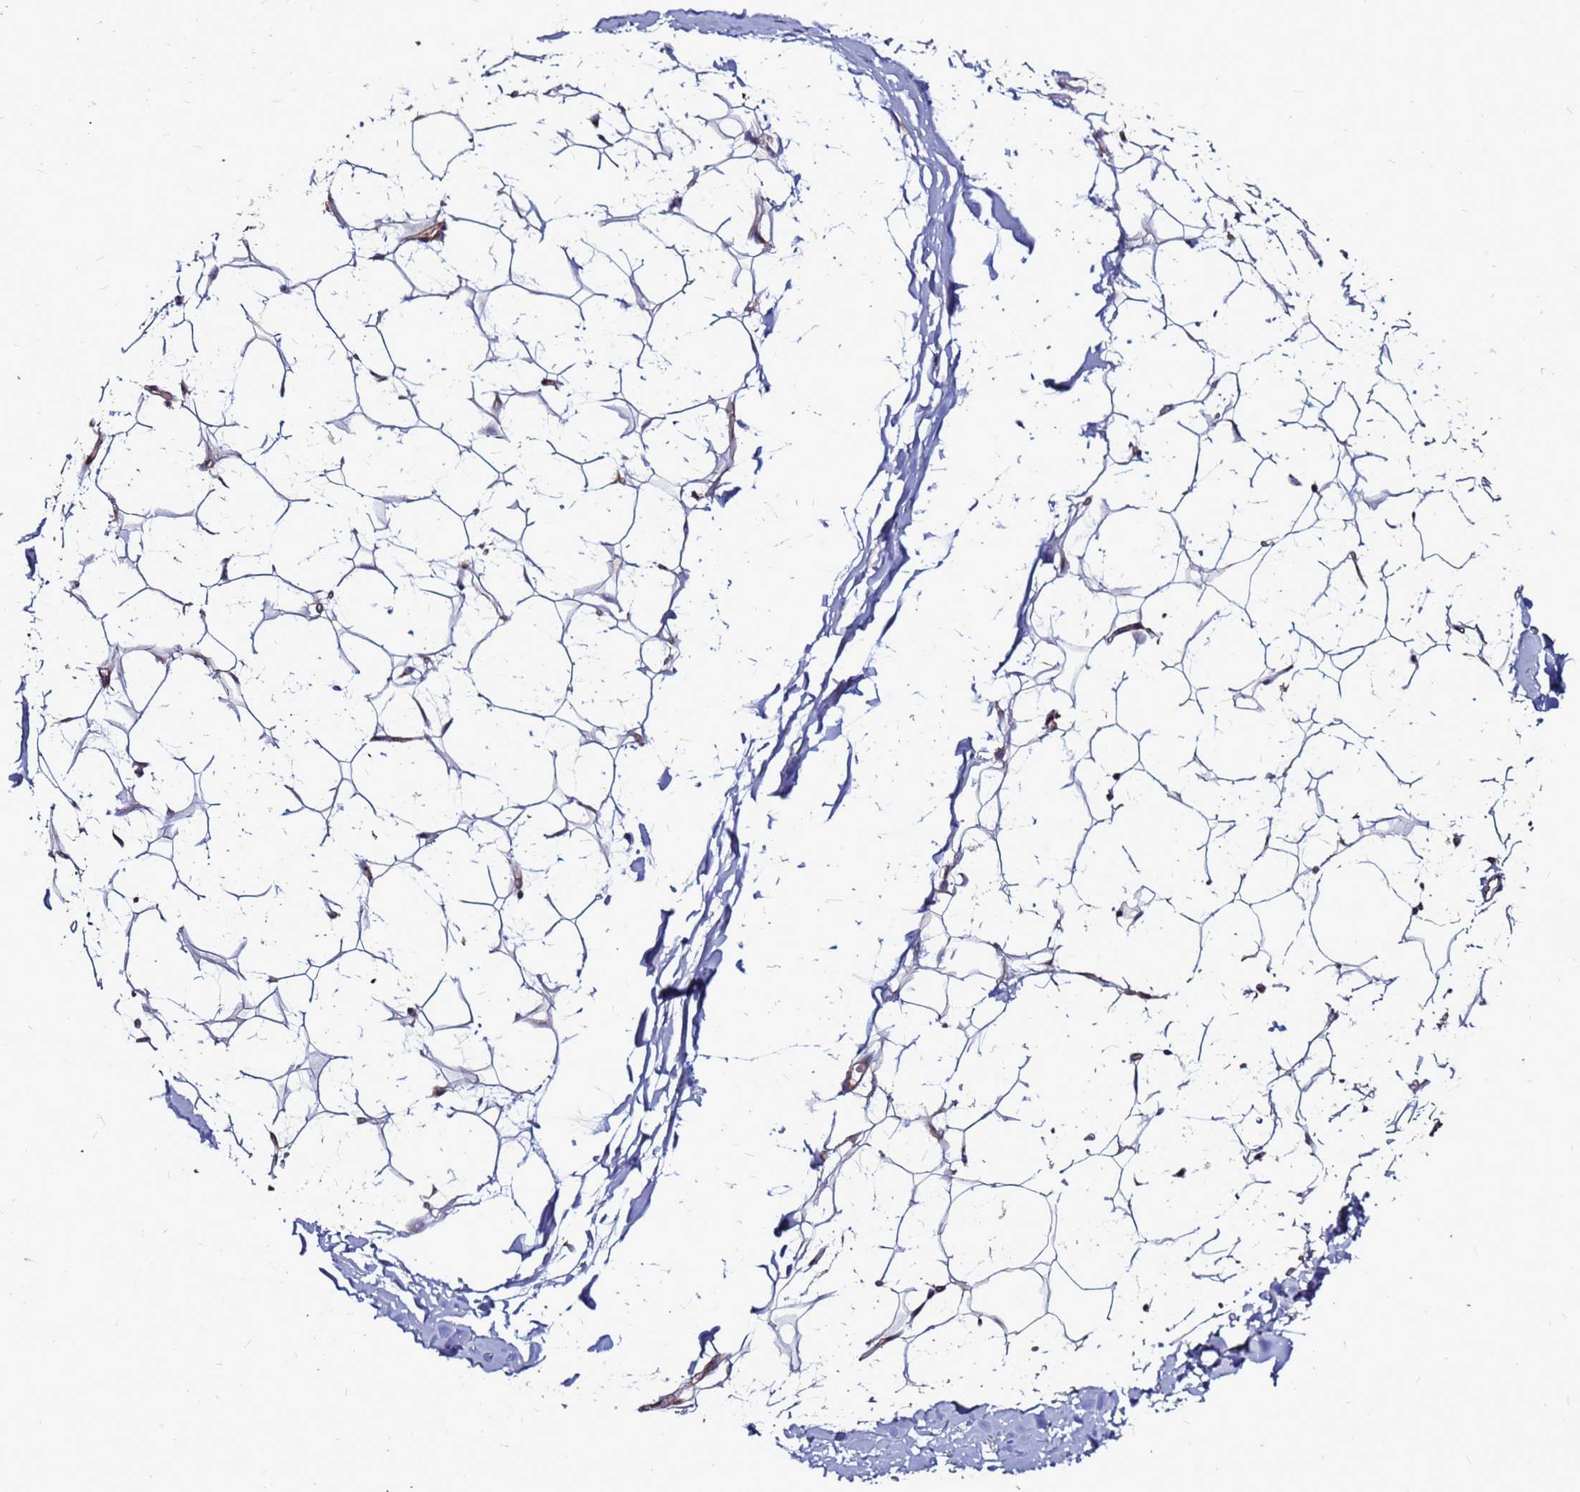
{"staining": {"intensity": "negative", "quantity": "none", "location": "none"}, "tissue": "adipose tissue", "cell_type": "Adipocytes", "image_type": "normal", "snomed": [{"axis": "morphology", "description": "Normal tissue, NOS"}, {"axis": "topography", "description": "Breast"}], "caption": "Micrograph shows no significant protein positivity in adipocytes of normal adipose tissue.", "gene": "GPN3", "patient": {"sex": "female", "age": 26}}